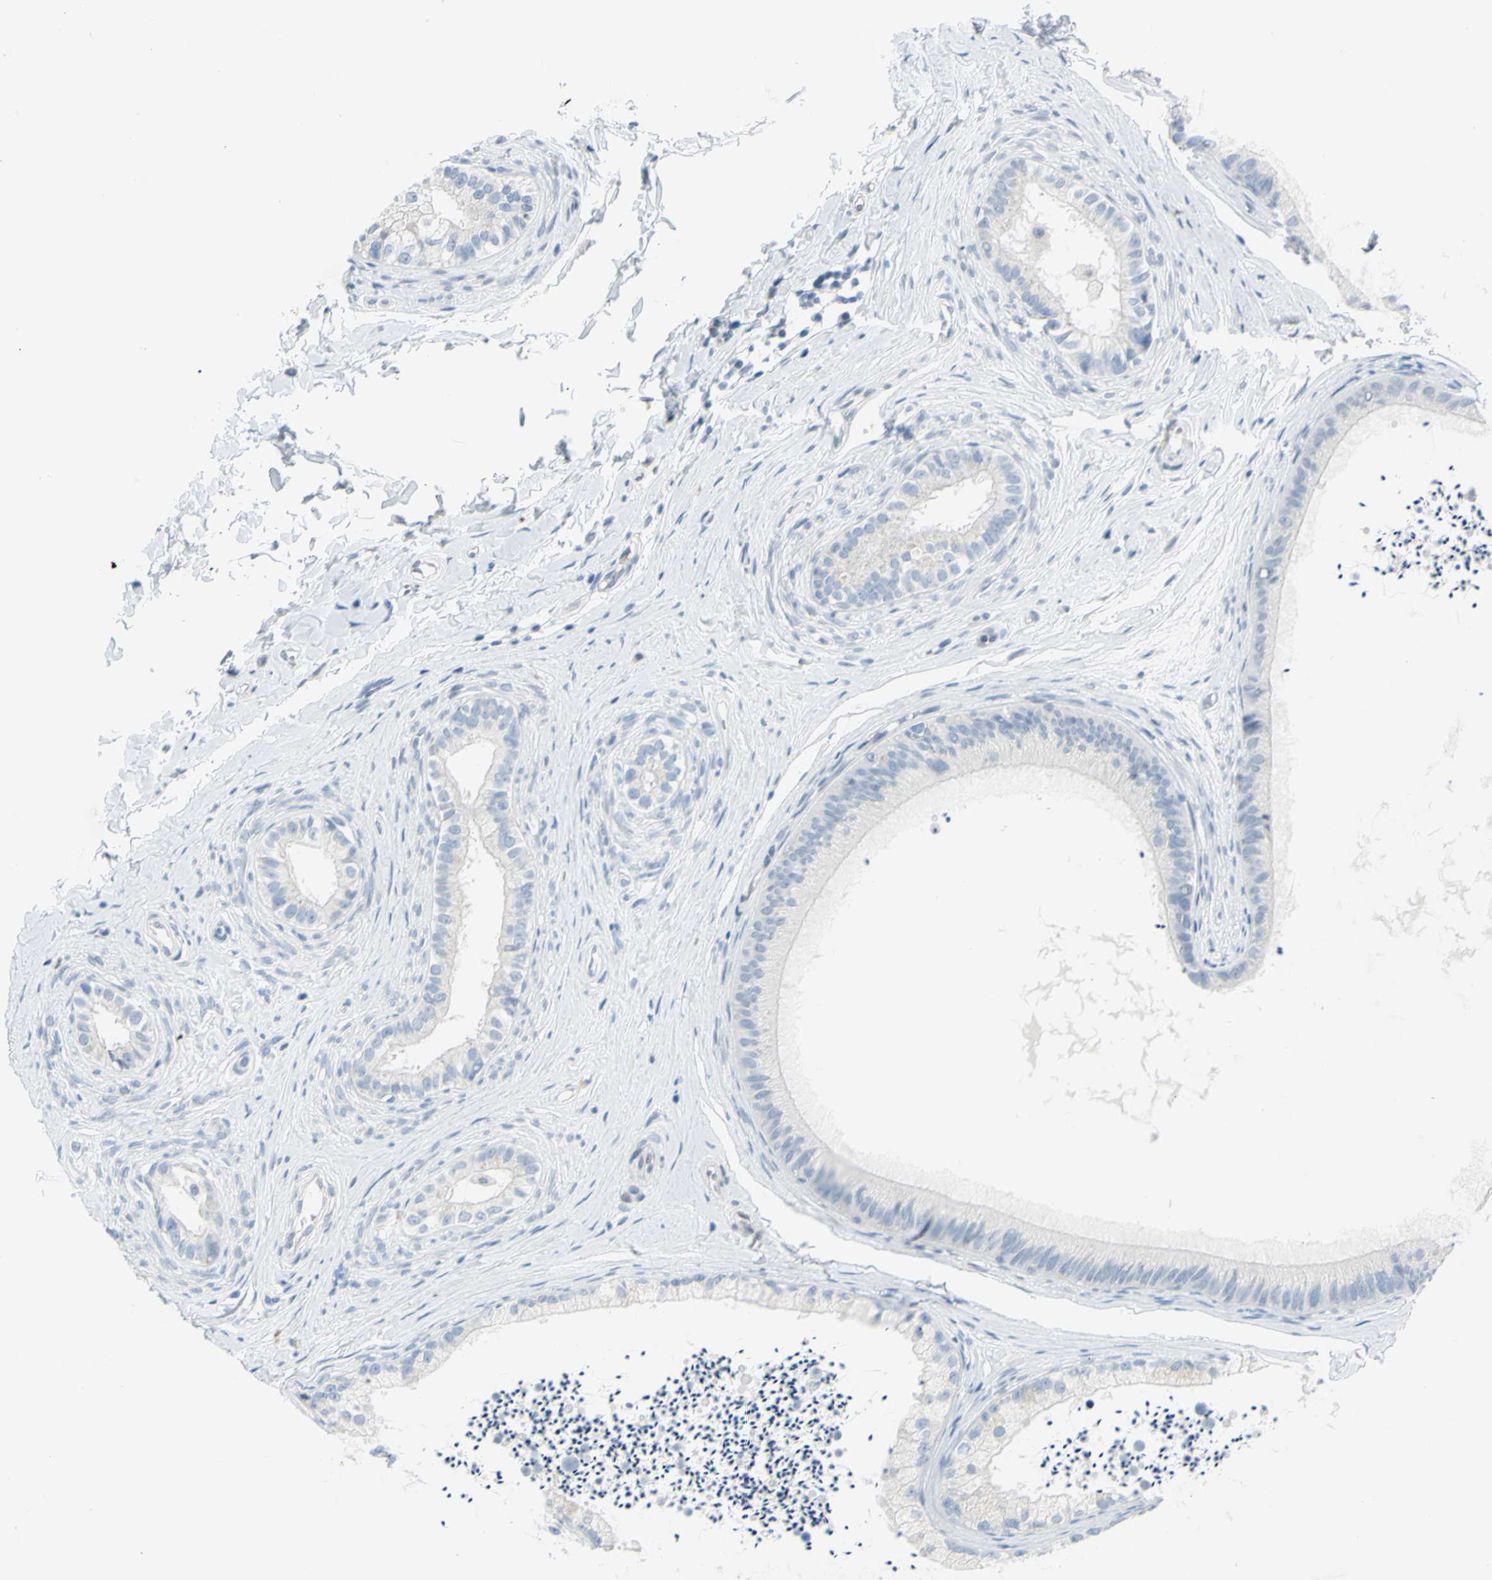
{"staining": {"intensity": "negative", "quantity": "none", "location": "none"}, "tissue": "epididymis", "cell_type": "Glandular cells", "image_type": "normal", "snomed": [{"axis": "morphology", "description": "Normal tissue, NOS"}, {"axis": "topography", "description": "Epididymis"}], "caption": "DAB immunohistochemical staining of unremarkable human epididymis demonstrates no significant positivity in glandular cells. (DAB (3,3'-diaminobenzidine) immunohistochemistry (IHC) with hematoxylin counter stain).", "gene": "DCT", "patient": {"sex": "male", "age": 56}}